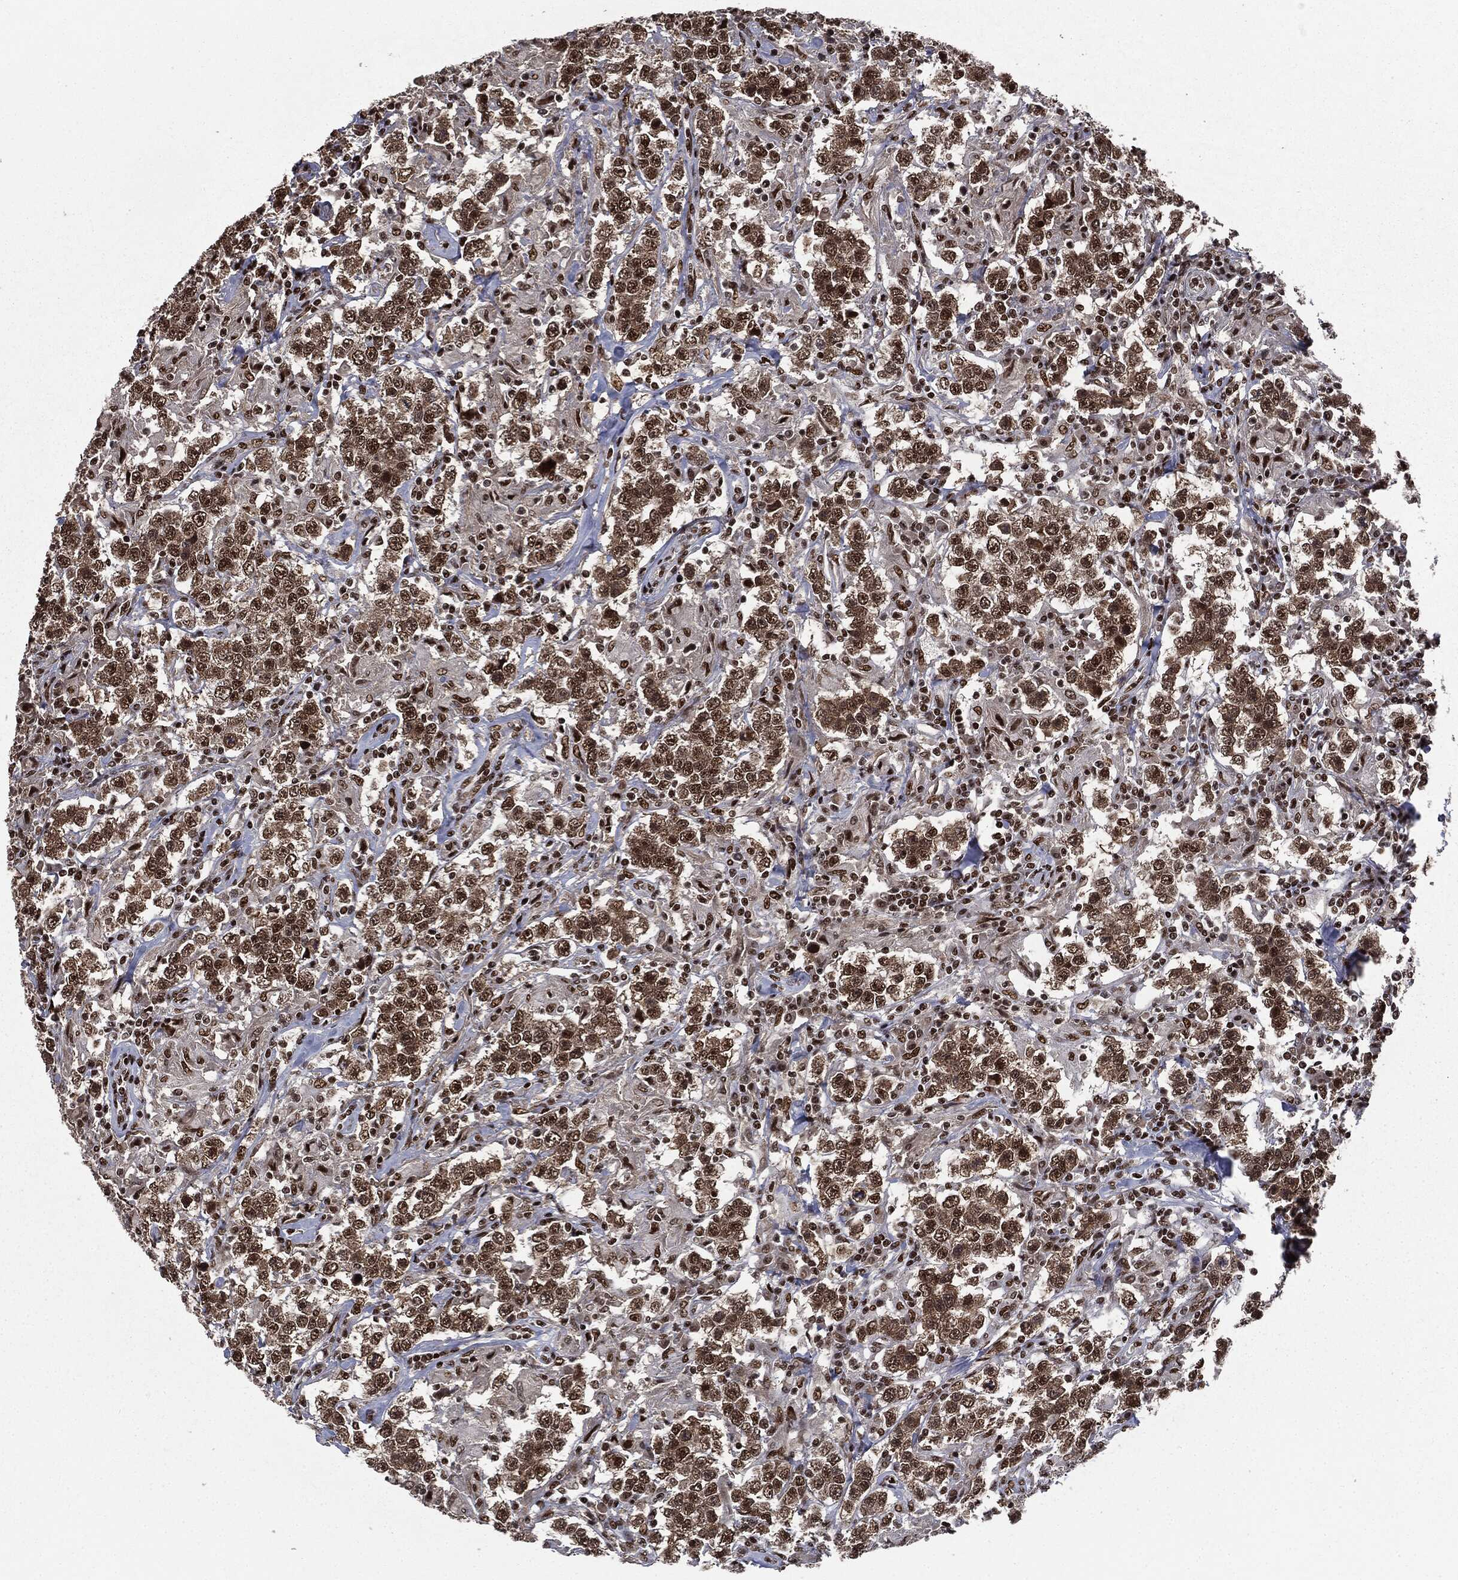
{"staining": {"intensity": "strong", "quantity": ">75%", "location": "nuclear"}, "tissue": "testis cancer", "cell_type": "Tumor cells", "image_type": "cancer", "snomed": [{"axis": "morphology", "description": "Seminoma, NOS"}, {"axis": "morphology", "description": "Carcinoma, Embryonal, NOS"}, {"axis": "topography", "description": "Testis"}], "caption": "This micrograph shows immunohistochemistry staining of human embryonal carcinoma (testis), with high strong nuclear positivity in about >75% of tumor cells.", "gene": "DPH2", "patient": {"sex": "male", "age": 41}}